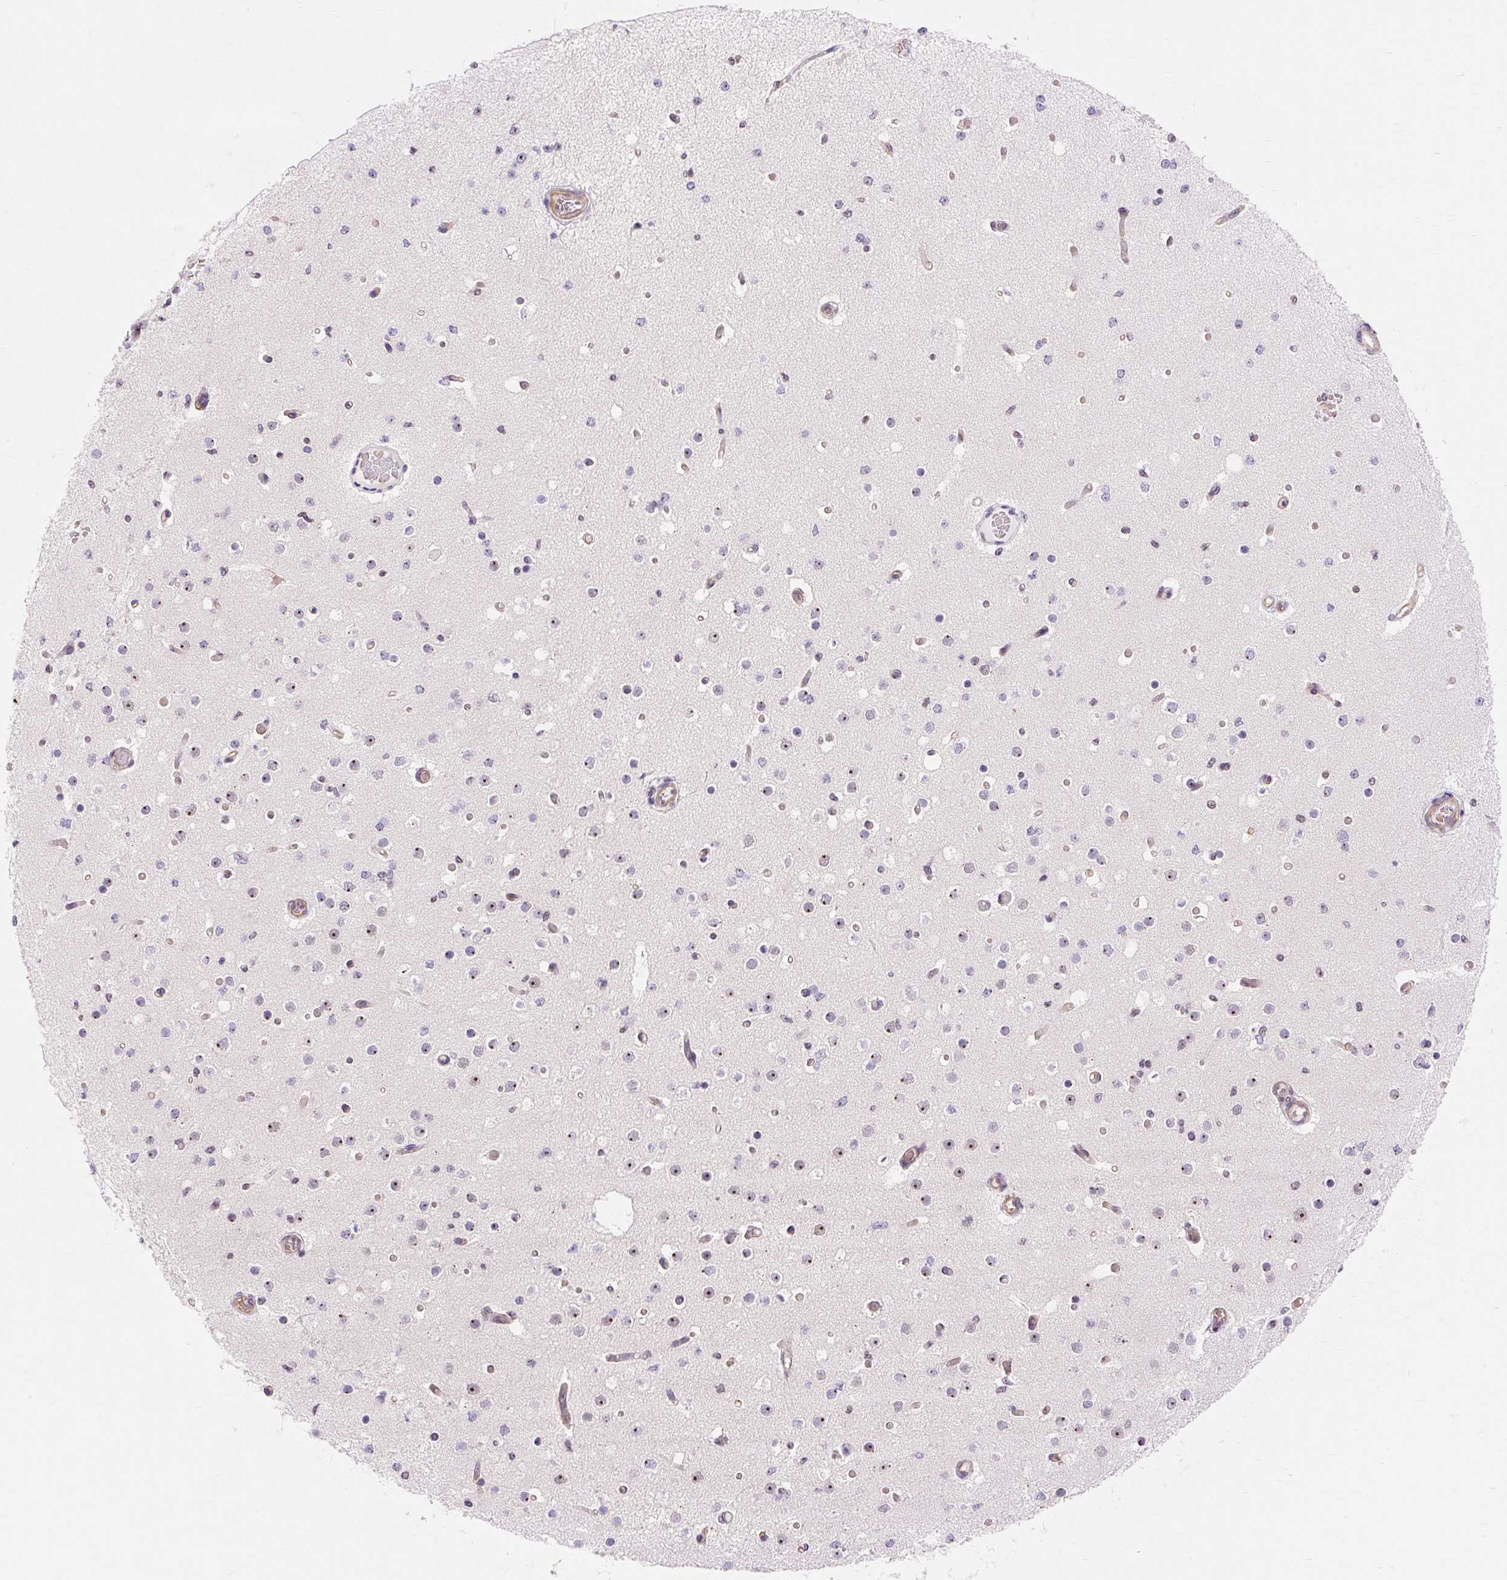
{"staining": {"intensity": "weak", "quantity": "25%-75%", "location": "cytoplasmic/membranous"}, "tissue": "cerebral cortex", "cell_type": "Endothelial cells", "image_type": "normal", "snomed": [{"axis": "morphology", "description": "Normal tissue, NOS"}, {"axis": "morphology", "description": "Inflammation, NOS"}, {"axis": "topography", "description": "Cerebral cortex"}], "caption": "DAB immunohistochemical staining of normal cerebral cortex shows weak cytoplasmic/membranous protein positivity in about 25%-75% of endothelial cells.", "gene": "OBP2A", "patient": {"sex": "male", "age": 6}}